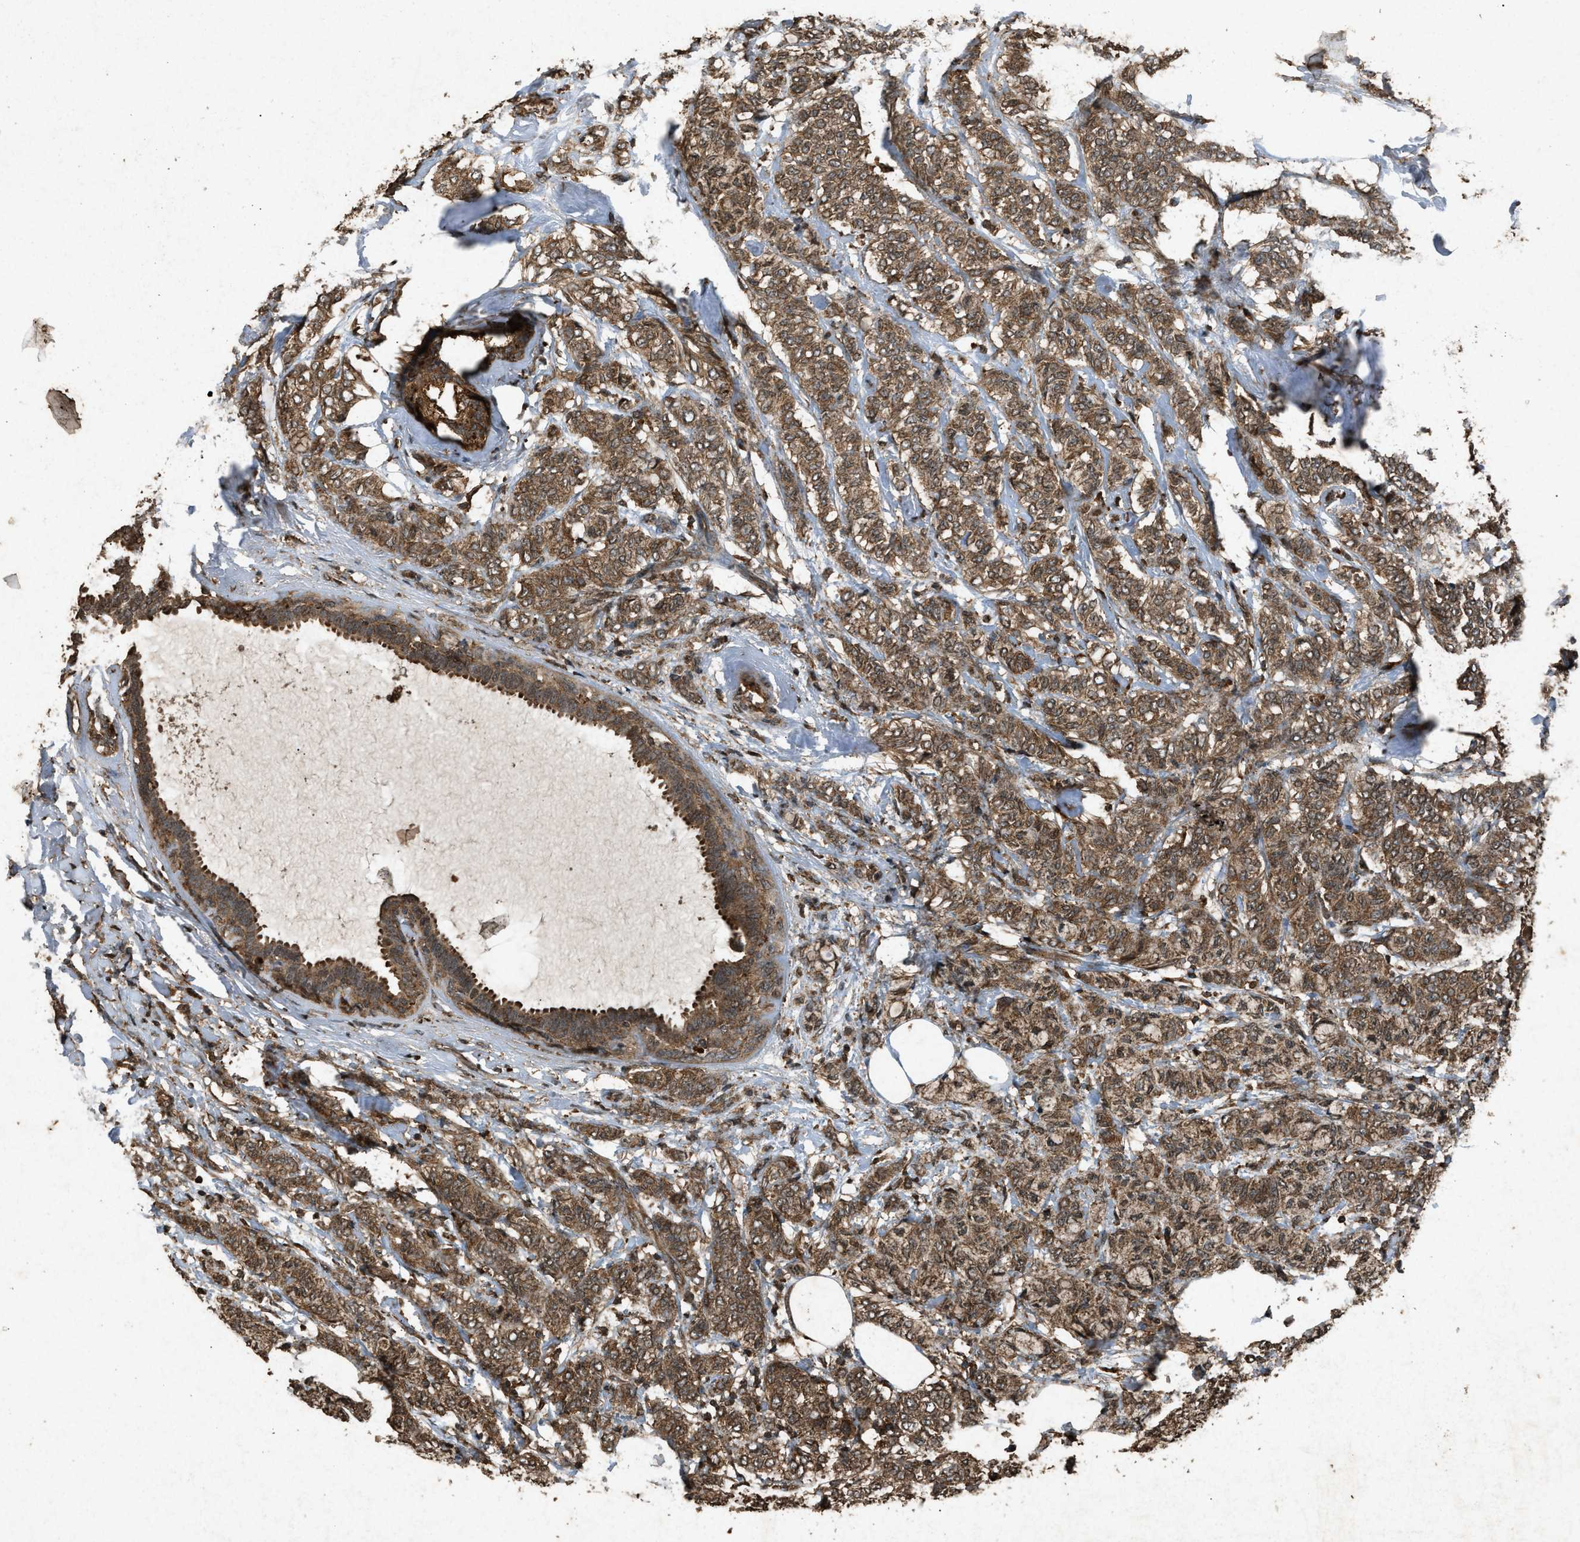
{"staining": {"intensity": "moderate", "quantity": ">75%", "location": "cytoplasmic/membranous"}, "tissue": "breast cancer", "cell_type": "Tumor cells", "image_type": "cancer", "snomed": [{"axis": "morphology", "description": "Lobular carcinoma"}, {"axis": "topography", "description": "Breast"}], "caption": "A histopathology image showing moderate cytoplasmic/membranous expression in approximately >75% of tumor cells in breast cancer (lobular carcinoma), as visualized by brown immunohistochemical staining.", "gene": "OAS1", "patient": {"sex": "female", "age": 60}}